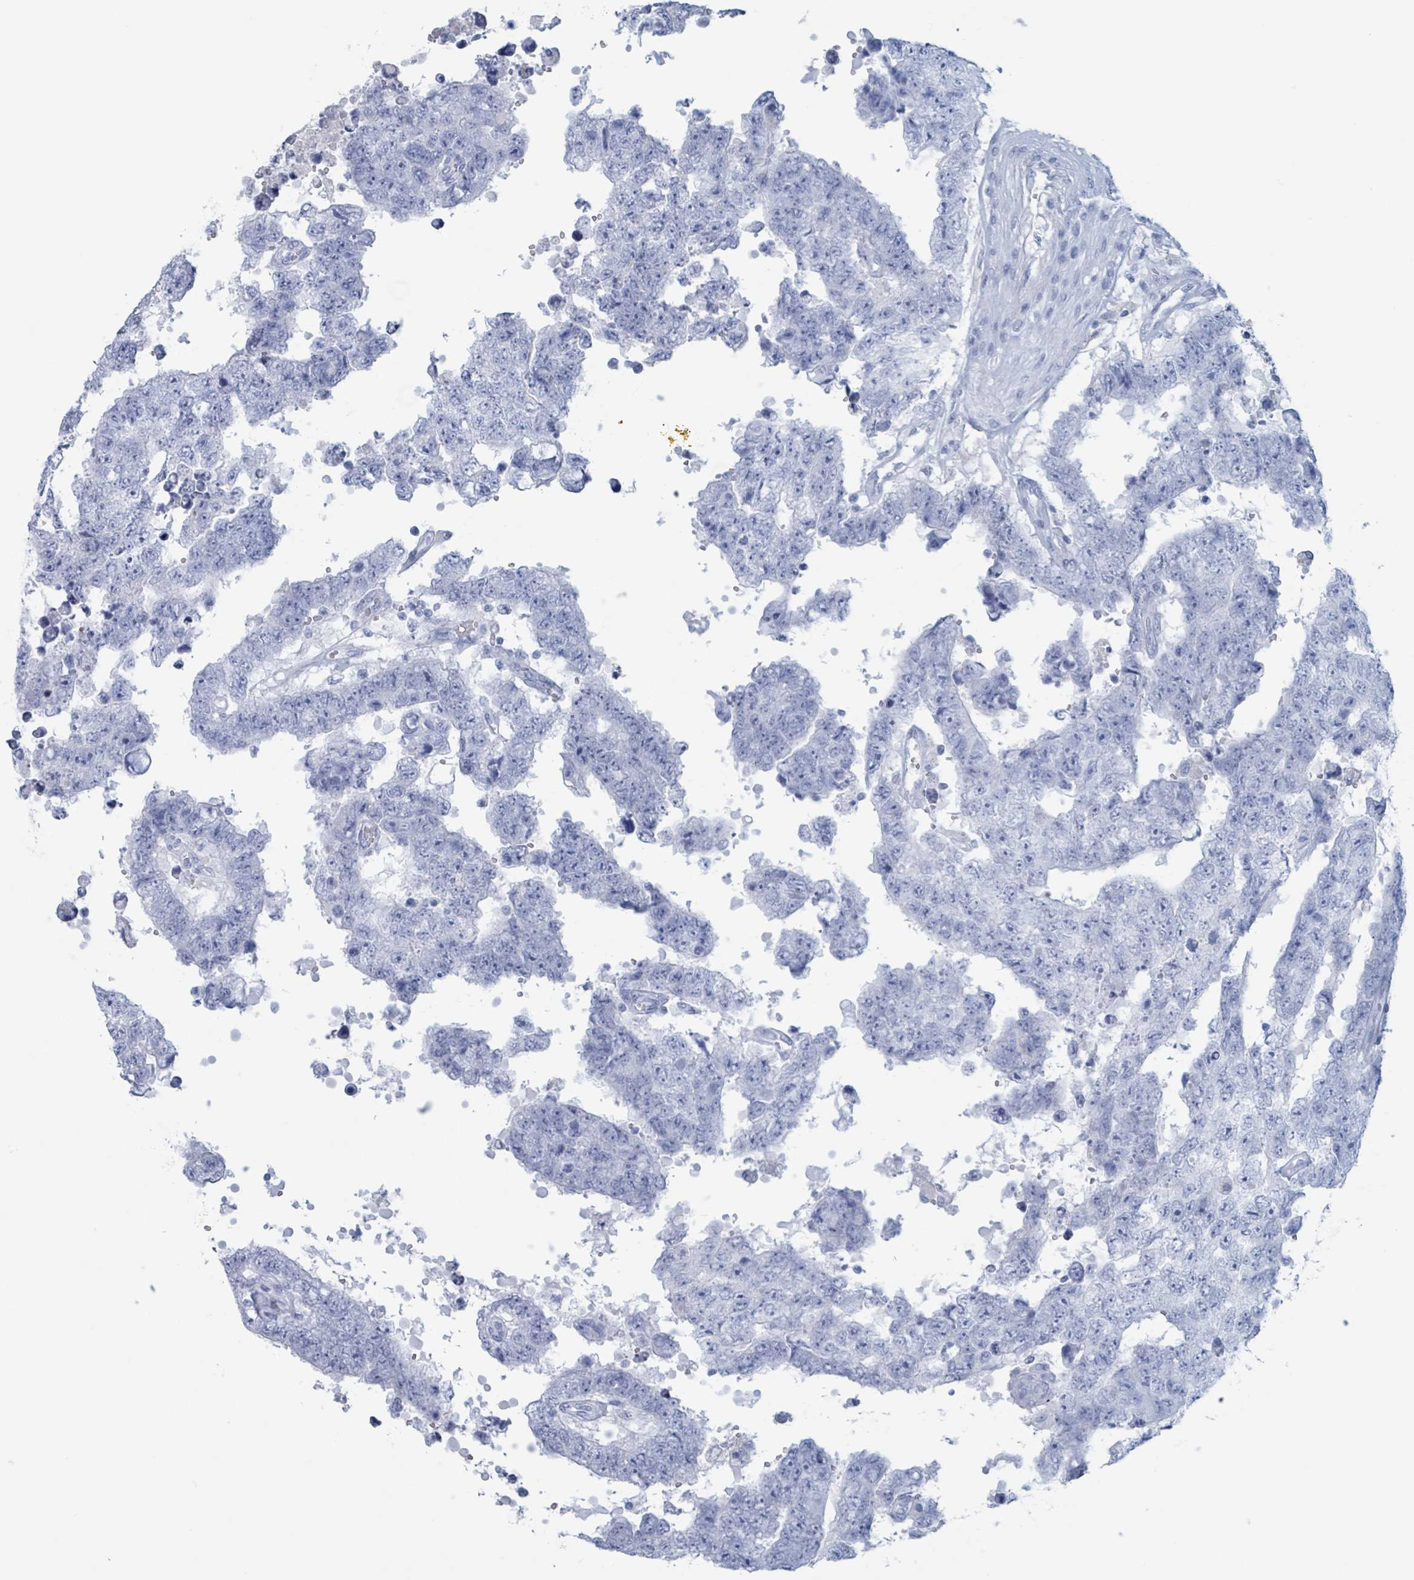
{"staining": {"intensity": "negative", "quantity": "none", "location": "none"}, "tissue": "testis cancer", "cell_type": "Tumor cells", "image_type": "cancer", "snomed": [{"axis": "morphology", "description": "Normal tissue, NOS"}, {"axis": "morphology", "description": "Carcinoma, Embryonal, NOS"}, {"axis": "topography", "description": "Testis"}, {"axis": "topography", "description": "Epididymis"}], "caption": "Micrograph shows no protein staining in tumor cells of embryonal carcinoma (testis) tissue.", "gene": "KLK4", "patient": {"sex": "male", "age": 25}}